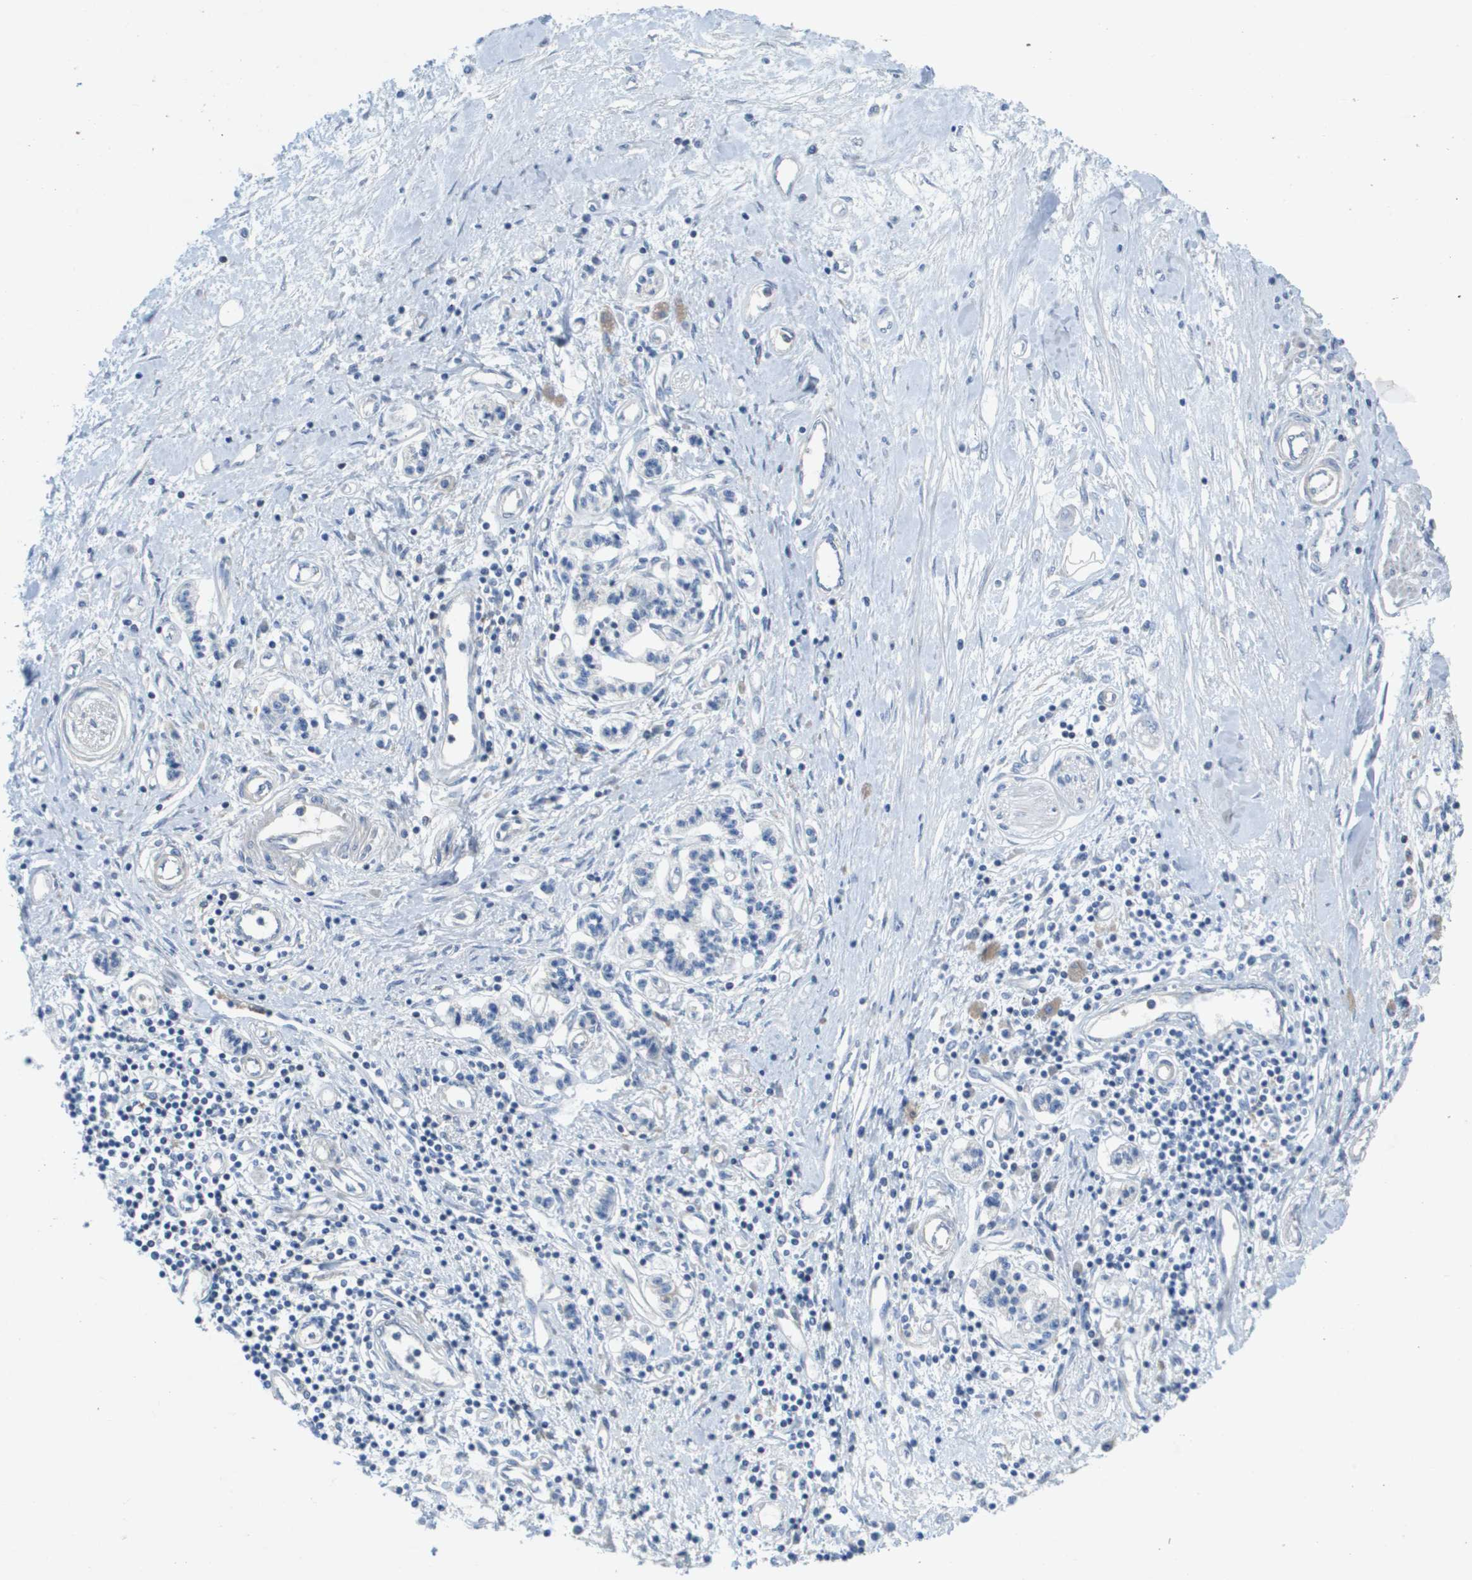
{"staining": {"intensity": "negative", "quantity": "none", "location": "none"}, "tissue": "pancreatic cancer", "cell_type": "Tumor cells", "image_type": "cancer", "snomed": [{"axis": "morphology", "description": "Adenocarcinoma, NOS"}, {"axis": "topography", "description": "Pancreas"}], "caption": "Immunohistochemistry (IHC) image of neoplastic tissue: adenocarcinoma (pancreatic) stained with DAB (3,3'-diaminobenzidine) displays no significant protein positivity in tumor cells. (DAB (3,3'-diaminobenzidine) immunohistochemistry (IHC) visualized using brightfield microscopy, high magnification).", "gene": "SCN4B", "patient": {"sex": "female", "age": 77}}